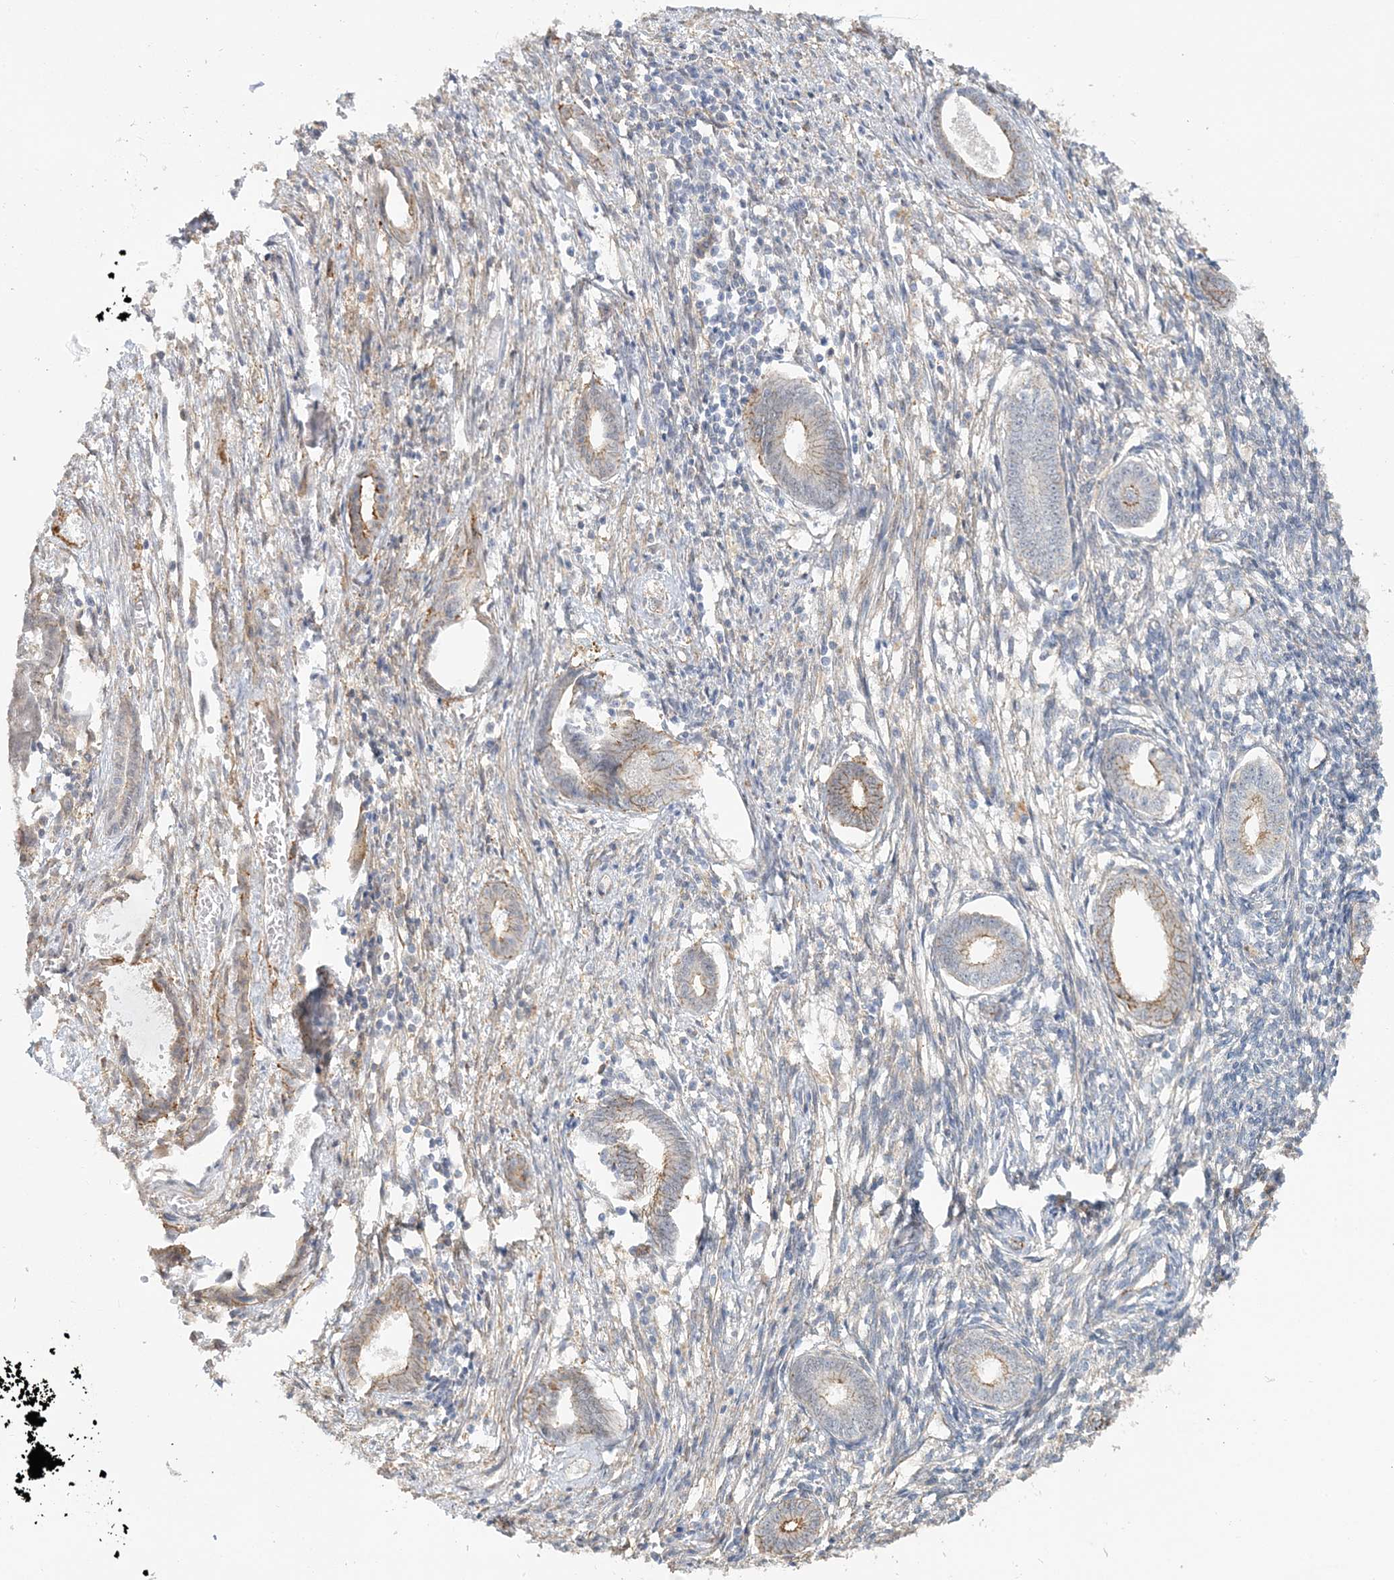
{"staining": {"intensity": "negative", "quantity": "none", "location": "none"}, "tissue": "endometrium", "cell_type": "Cells in endometrial stroma", "image_type": "normal", "snomed": [{"axis": "morphology", "description": "Normal tissue, NOS"}, {"axis": "topography", "description": "Endometrium"}], "caption": "Photomicrograph shows no significant protein positivity in cells in endometrial stroma of benign endometrium.", "gene": "MAT2B", "patient": {"sex": "female", "age": 56}}